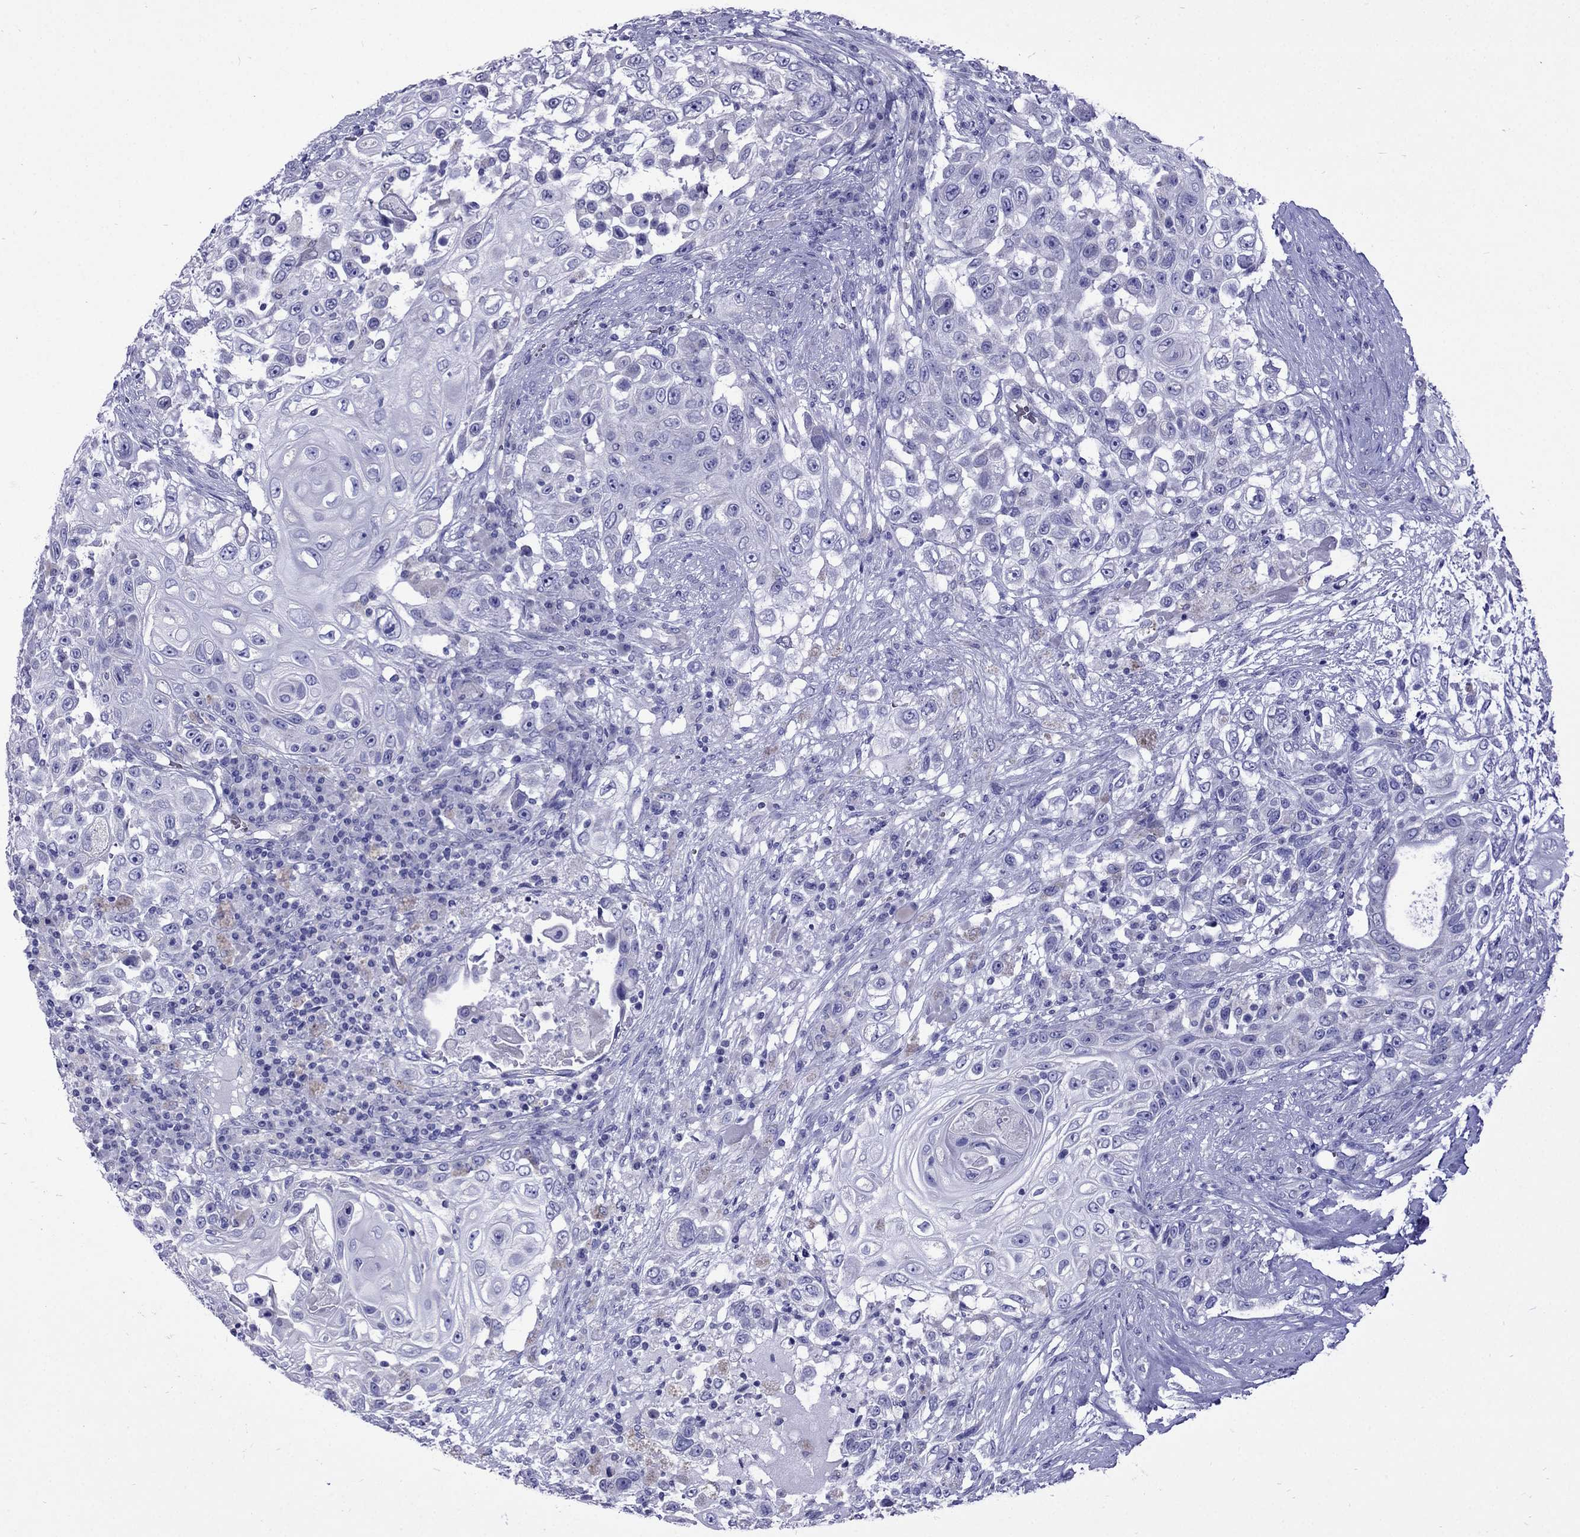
{"staining": {"intensity": "negative", "quantity": "none", "location": "none"}, "tissue": "urothelial cancer", "cell_type": "Tumor cells", "image_type": "cancer", "snomed": [{"axis": "morphology", "description": "Urothelial carcinoma, High grade"}, {"axis": "topography", "description": "Urinary bladder"}], "caption": "A histopathology image of human urothelial cancer is negative for staining in tumor cells.", "gene": "TDRD1", "patient": {"sex": "female", "age": 56}}